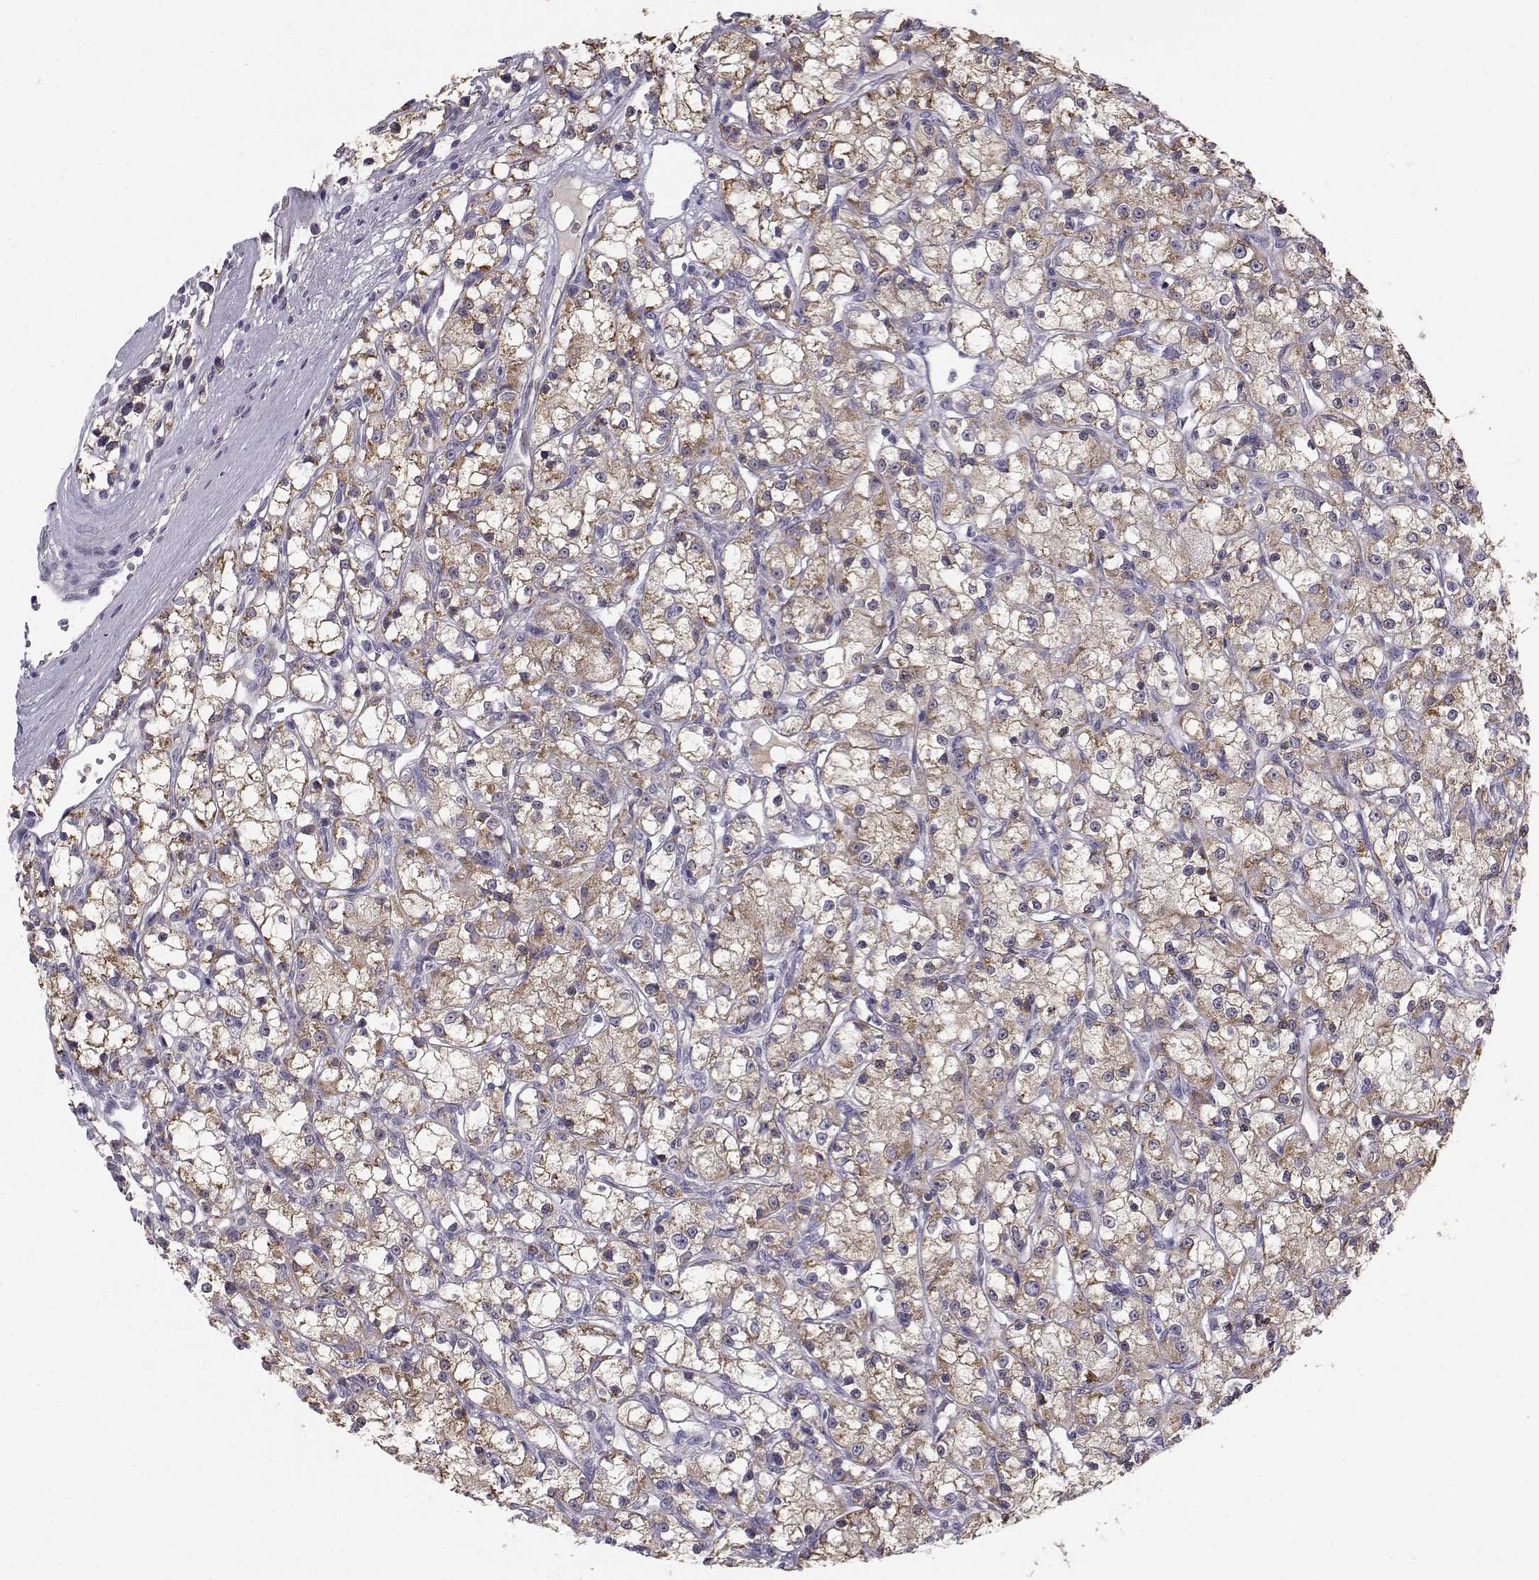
{"staining": {"intensity": "weak", "quantity": "25%-75%", "location": "cytoplasmic/membranous"}, "tissue": "renal cancer", "cell_type": "Tumor cells", "image_type": "cancer", "snomed": [{"axis": "morphology", "description": "Adenocarcinoma, NOS"}, {"axis": "topography", "description": "Kidney"}], "caption": "Protein positivity by immunohistochemistry exhibits weak cytoplasmic/membranous positivity in approximately 25%-75% of tumor cells in renal cancer.", "gene": "KCNMB4", "patient": {"sex": "female", "age": 59}}